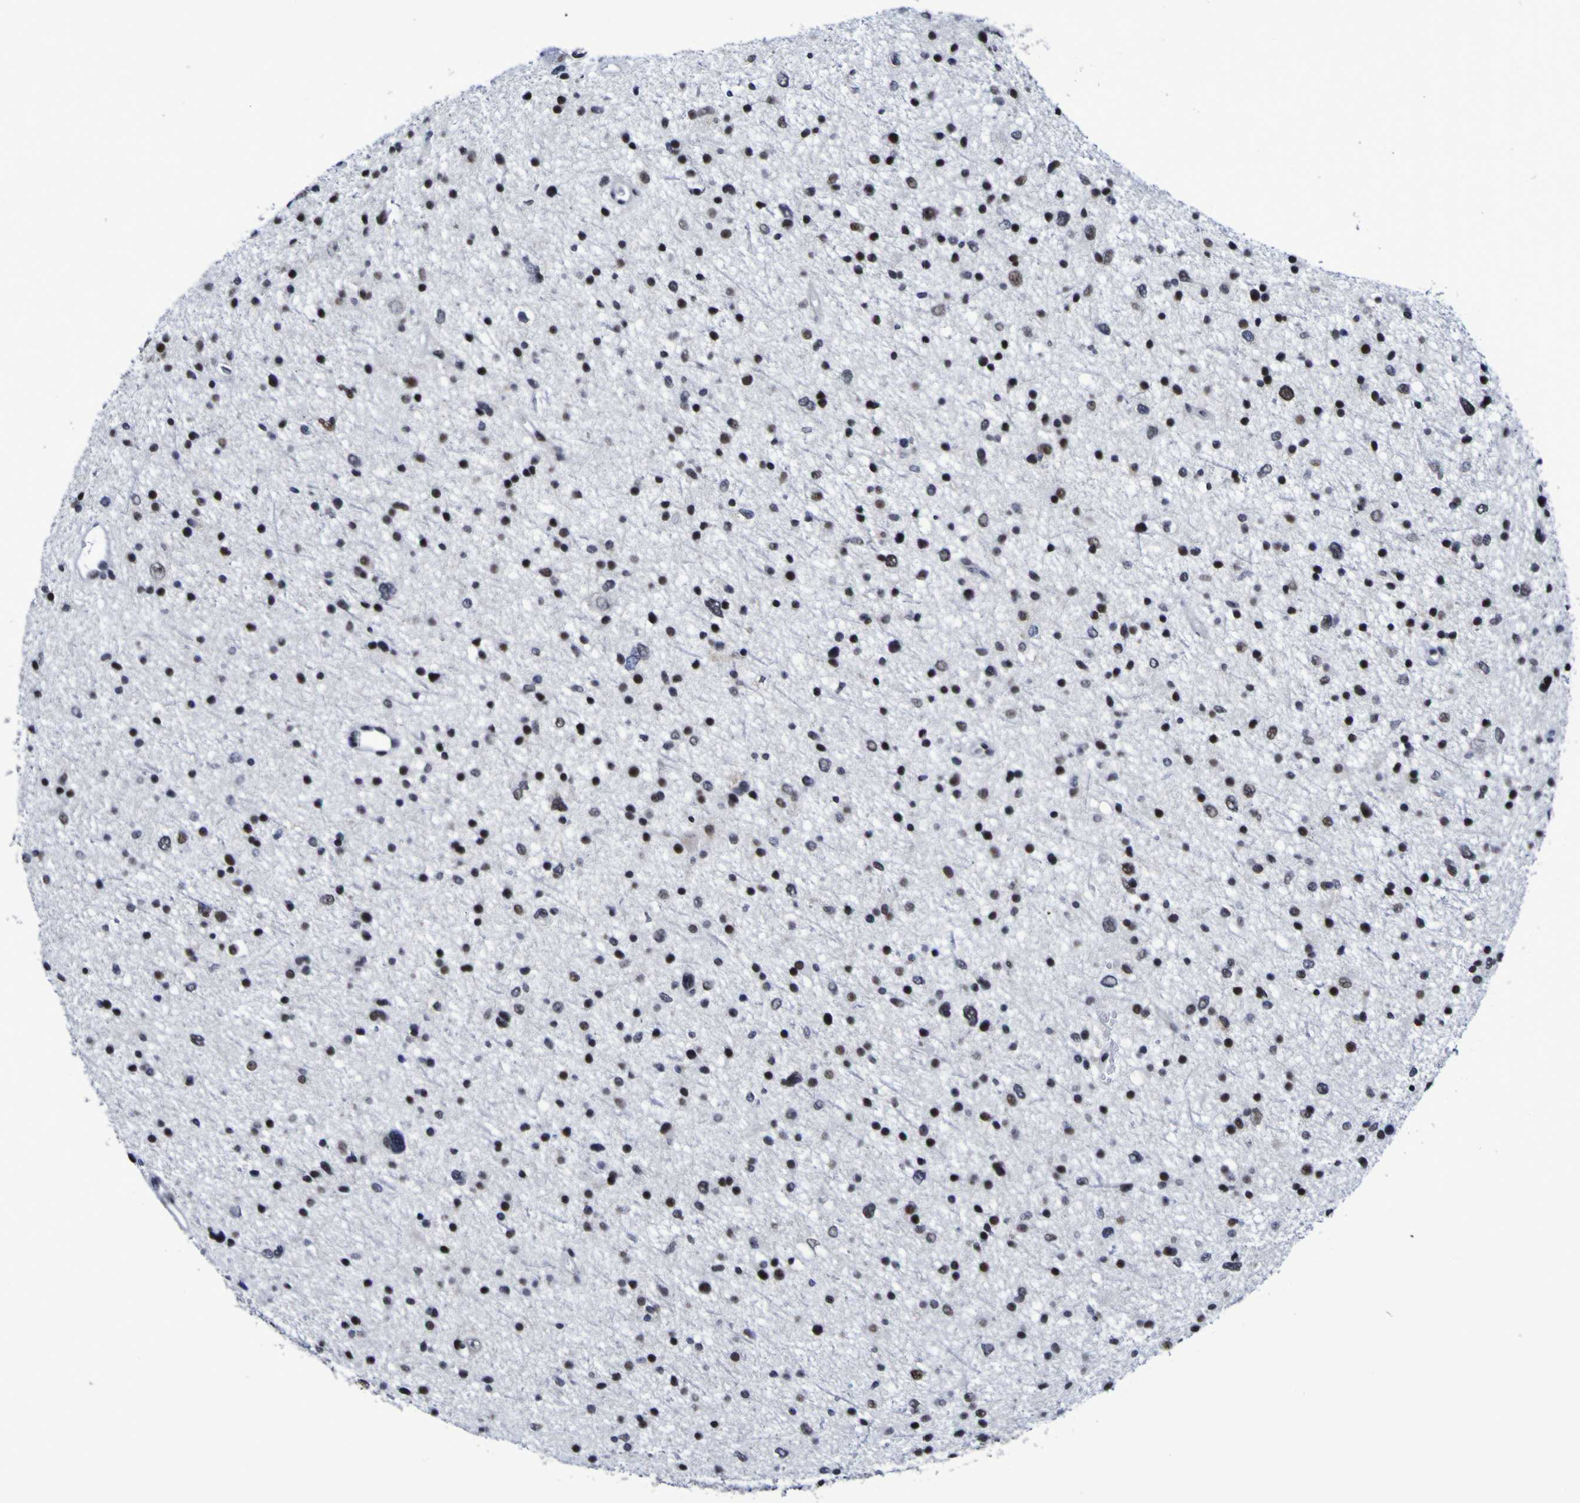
{"staining": {"intensity": "strong", "quantity": ">75%", "location": "nuclear"}, "tissue": "glioma", "cell_type": "Tumor cells", "image_type": "cancer", "snomed": [{"axis": "morphology", "description": "Glioma, malignant, Low grade"}, {"axis": "topography", "description": "Brain"}], "caption": "Human malignant glioma (low-grade) stained with a protein marker shows strong staining in tumor cells.", "gene": "MBD3", "patient": {"sex": "female", "age": 37}}